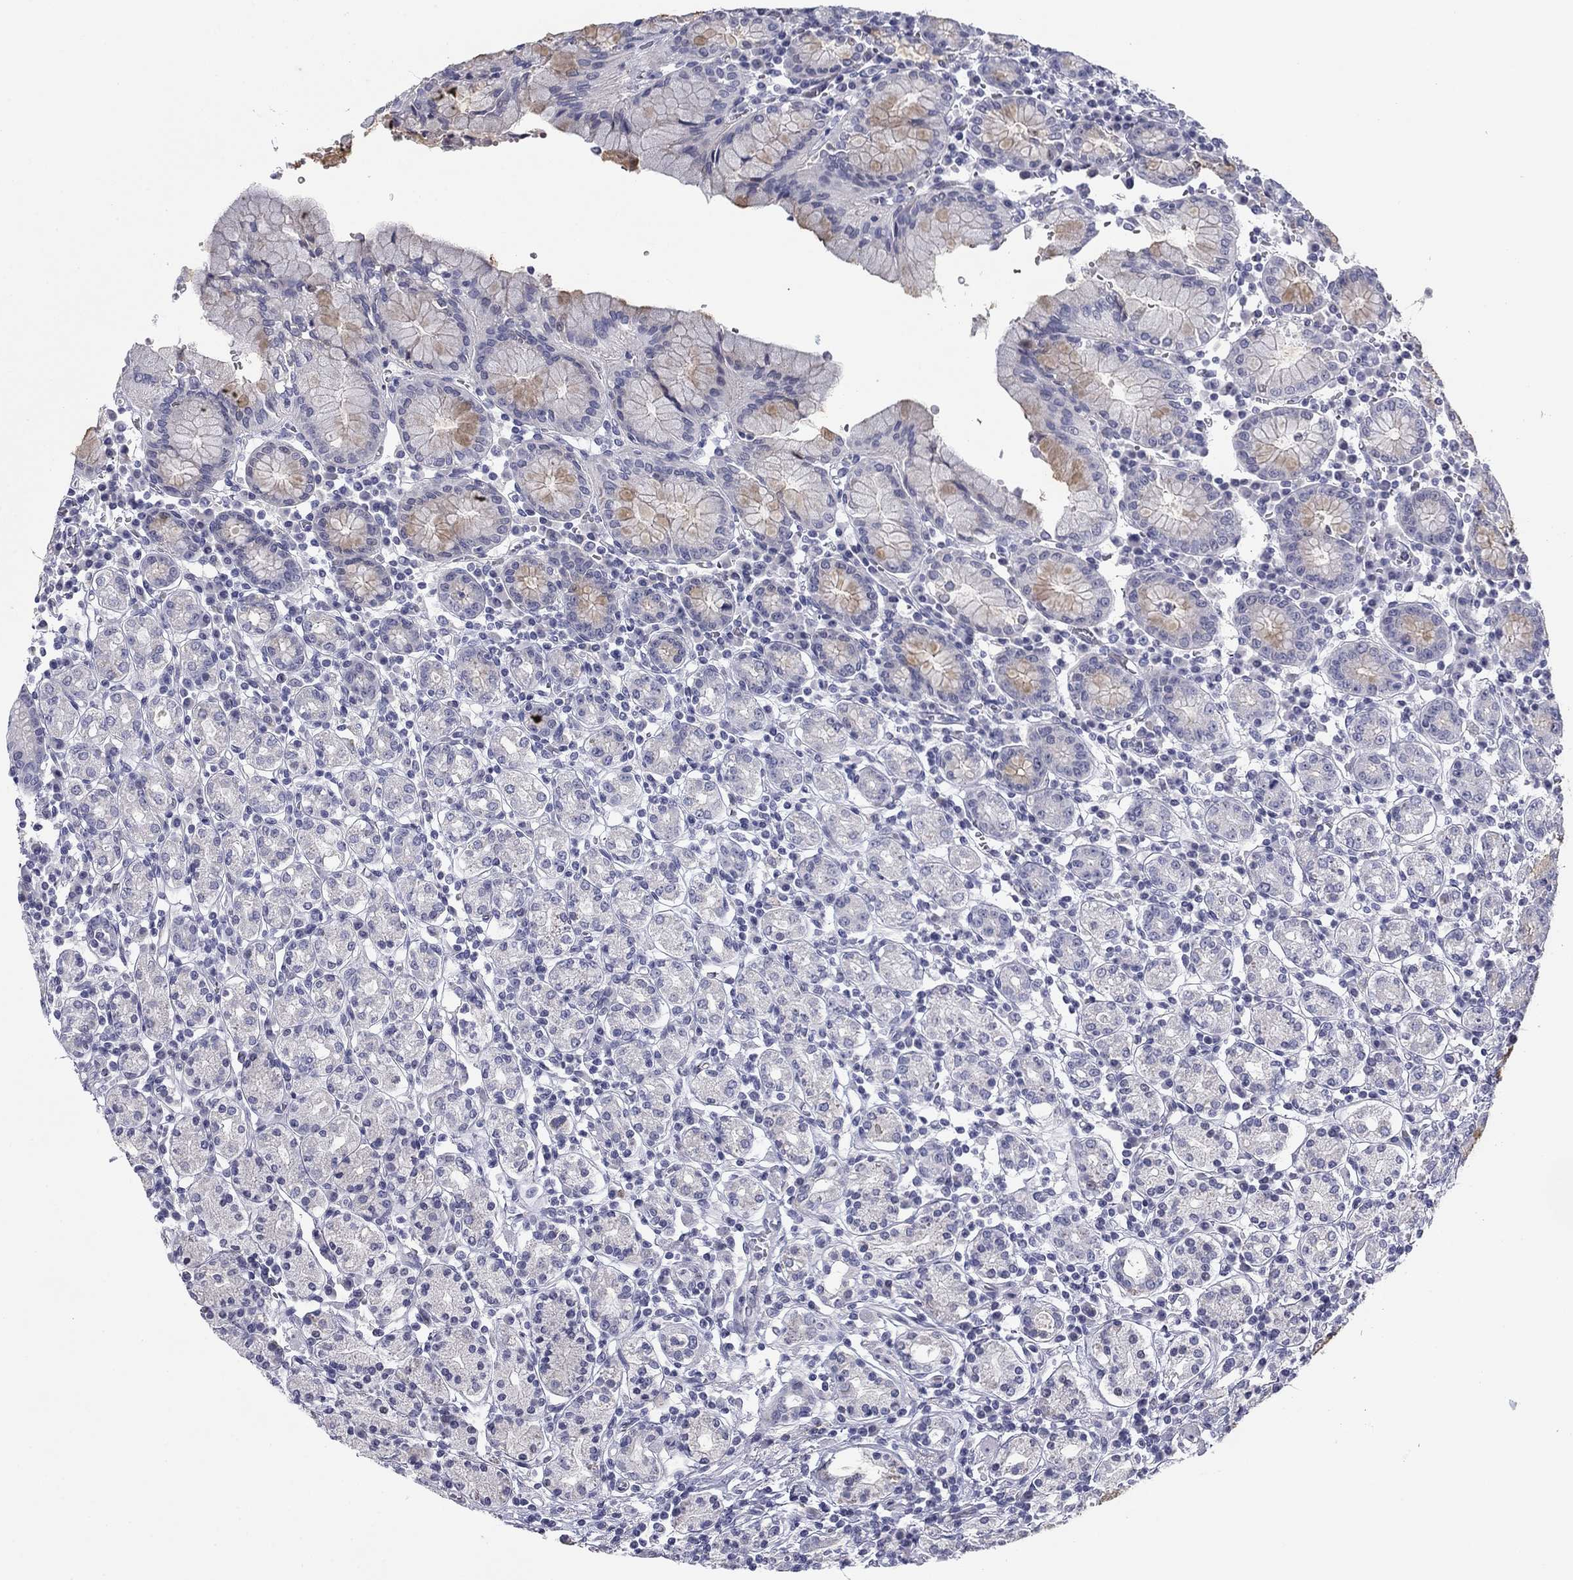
{"staining": {"intensity": "weak", "quantity": "<25%", "location": "cytoplasmic/membranous"}, "tissue": "stomach", "cell_type": "Glandular cells", "image_type": "normal", "snomed": [{"axis": "morphology", "description": "Normal tissue, NOS"}, {"axis": "topography", "description": "Stomach, upper"}, {"axis": "topography", "description": "Stomach"}], "caption": "IHC image of unremarkable stomach: stomach stained with DAB reveals no significant protein positivity in glandular cells.", "gene": "PRPH", "patient": {"sex": "male", "age": 62}}